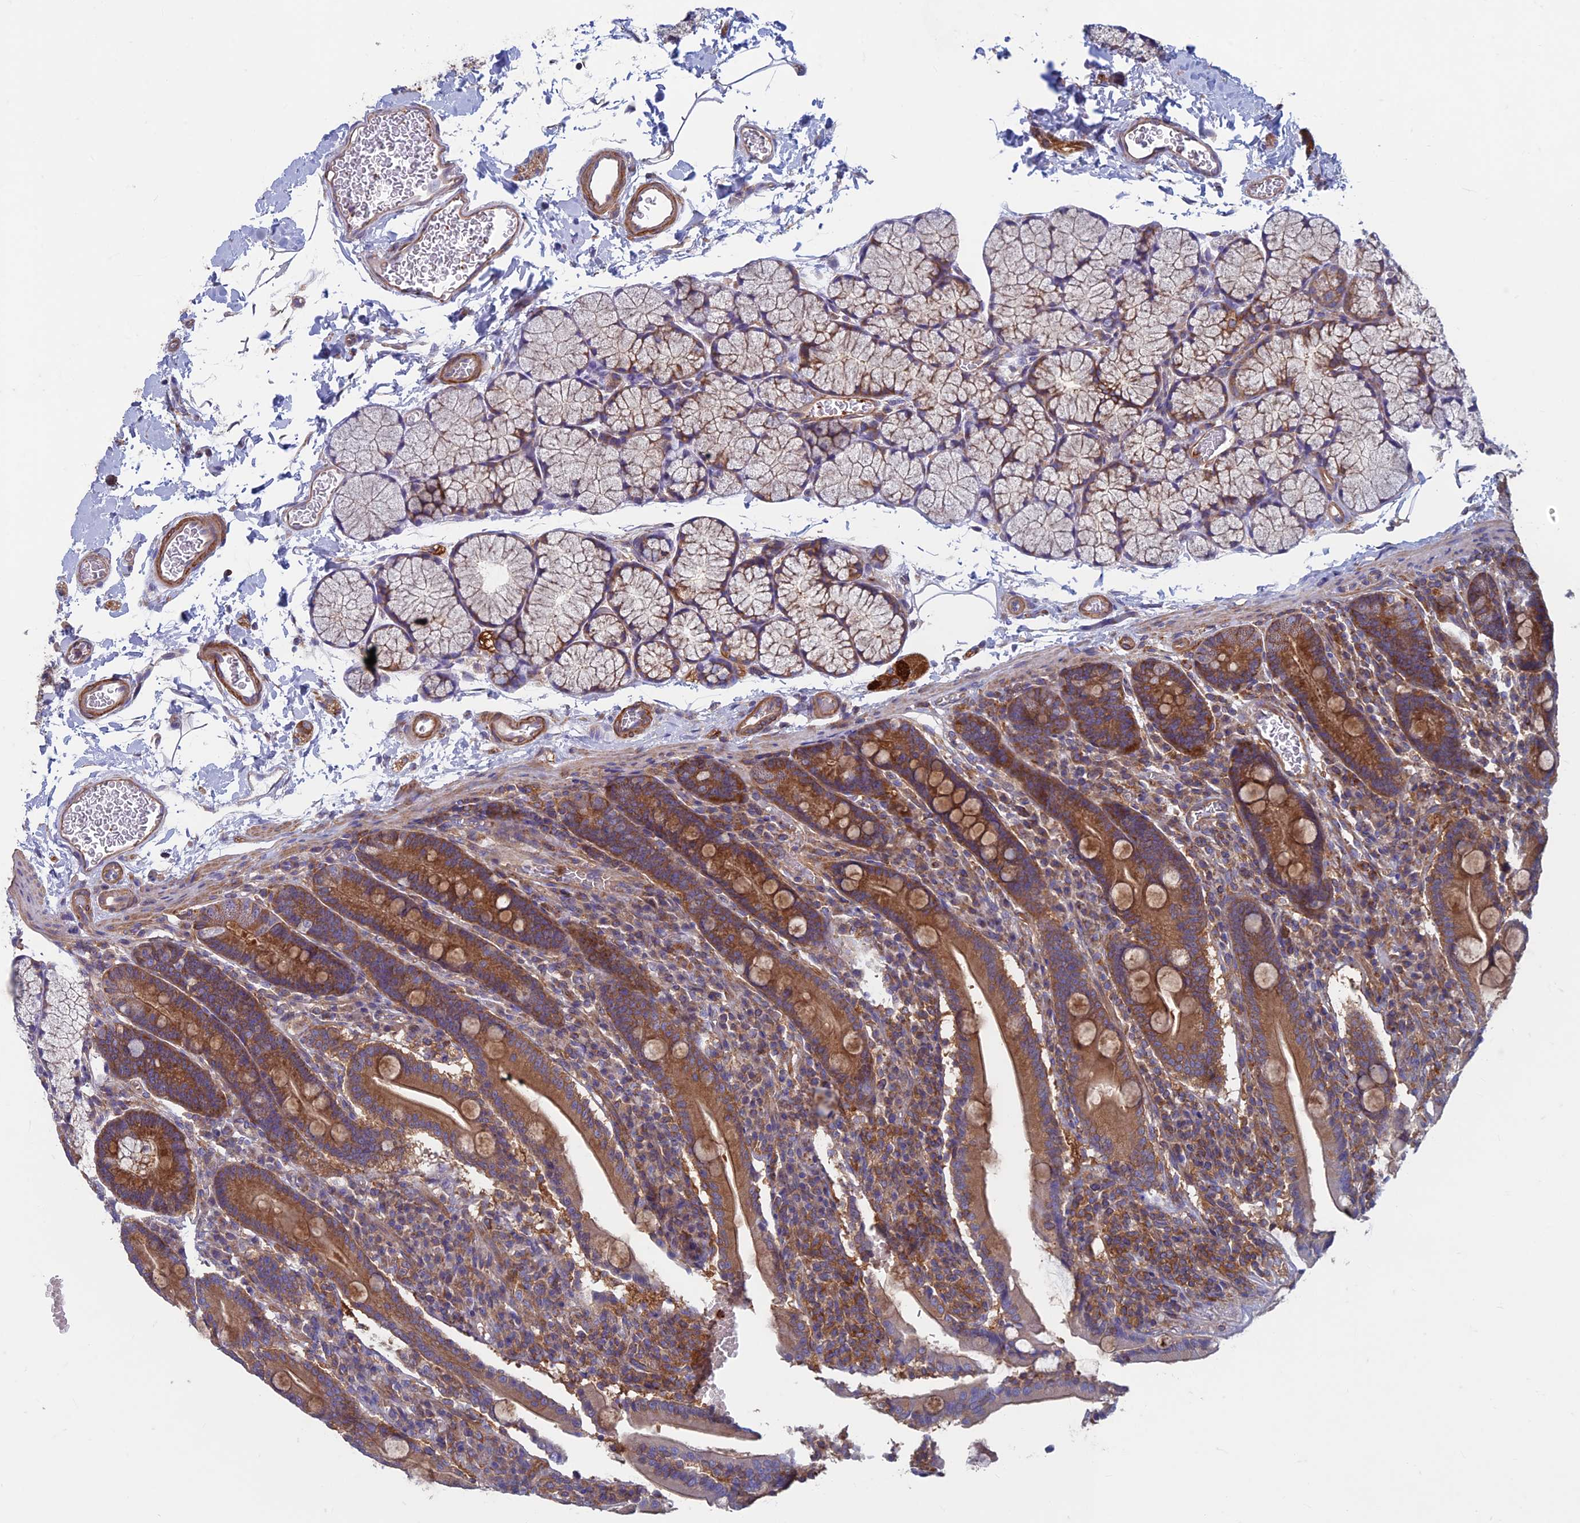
{"staining": {"intensity": "strong", "quantity": ">75%", "location": "cytoplasmic/membranous"}, "tissue": "duodenum", "cell_type": "Glandular cells", "image_type": "normal", "snomed": [{"axis": "morphology", "description": "Normal tissue, NOS"}, {"axis": "topography", "description": "Duodenum"}], "caption": "This micrograph displays benign duodenum stained with immunohistochemistry (IHC) to label a protein in brown. The cytoplasmic/membranous of glandular cells show strong positivity for the protein. Nuclei are counter-stained blue.", "gene": "DNM1L", "patient": {"sex": "male", "age": 35}}